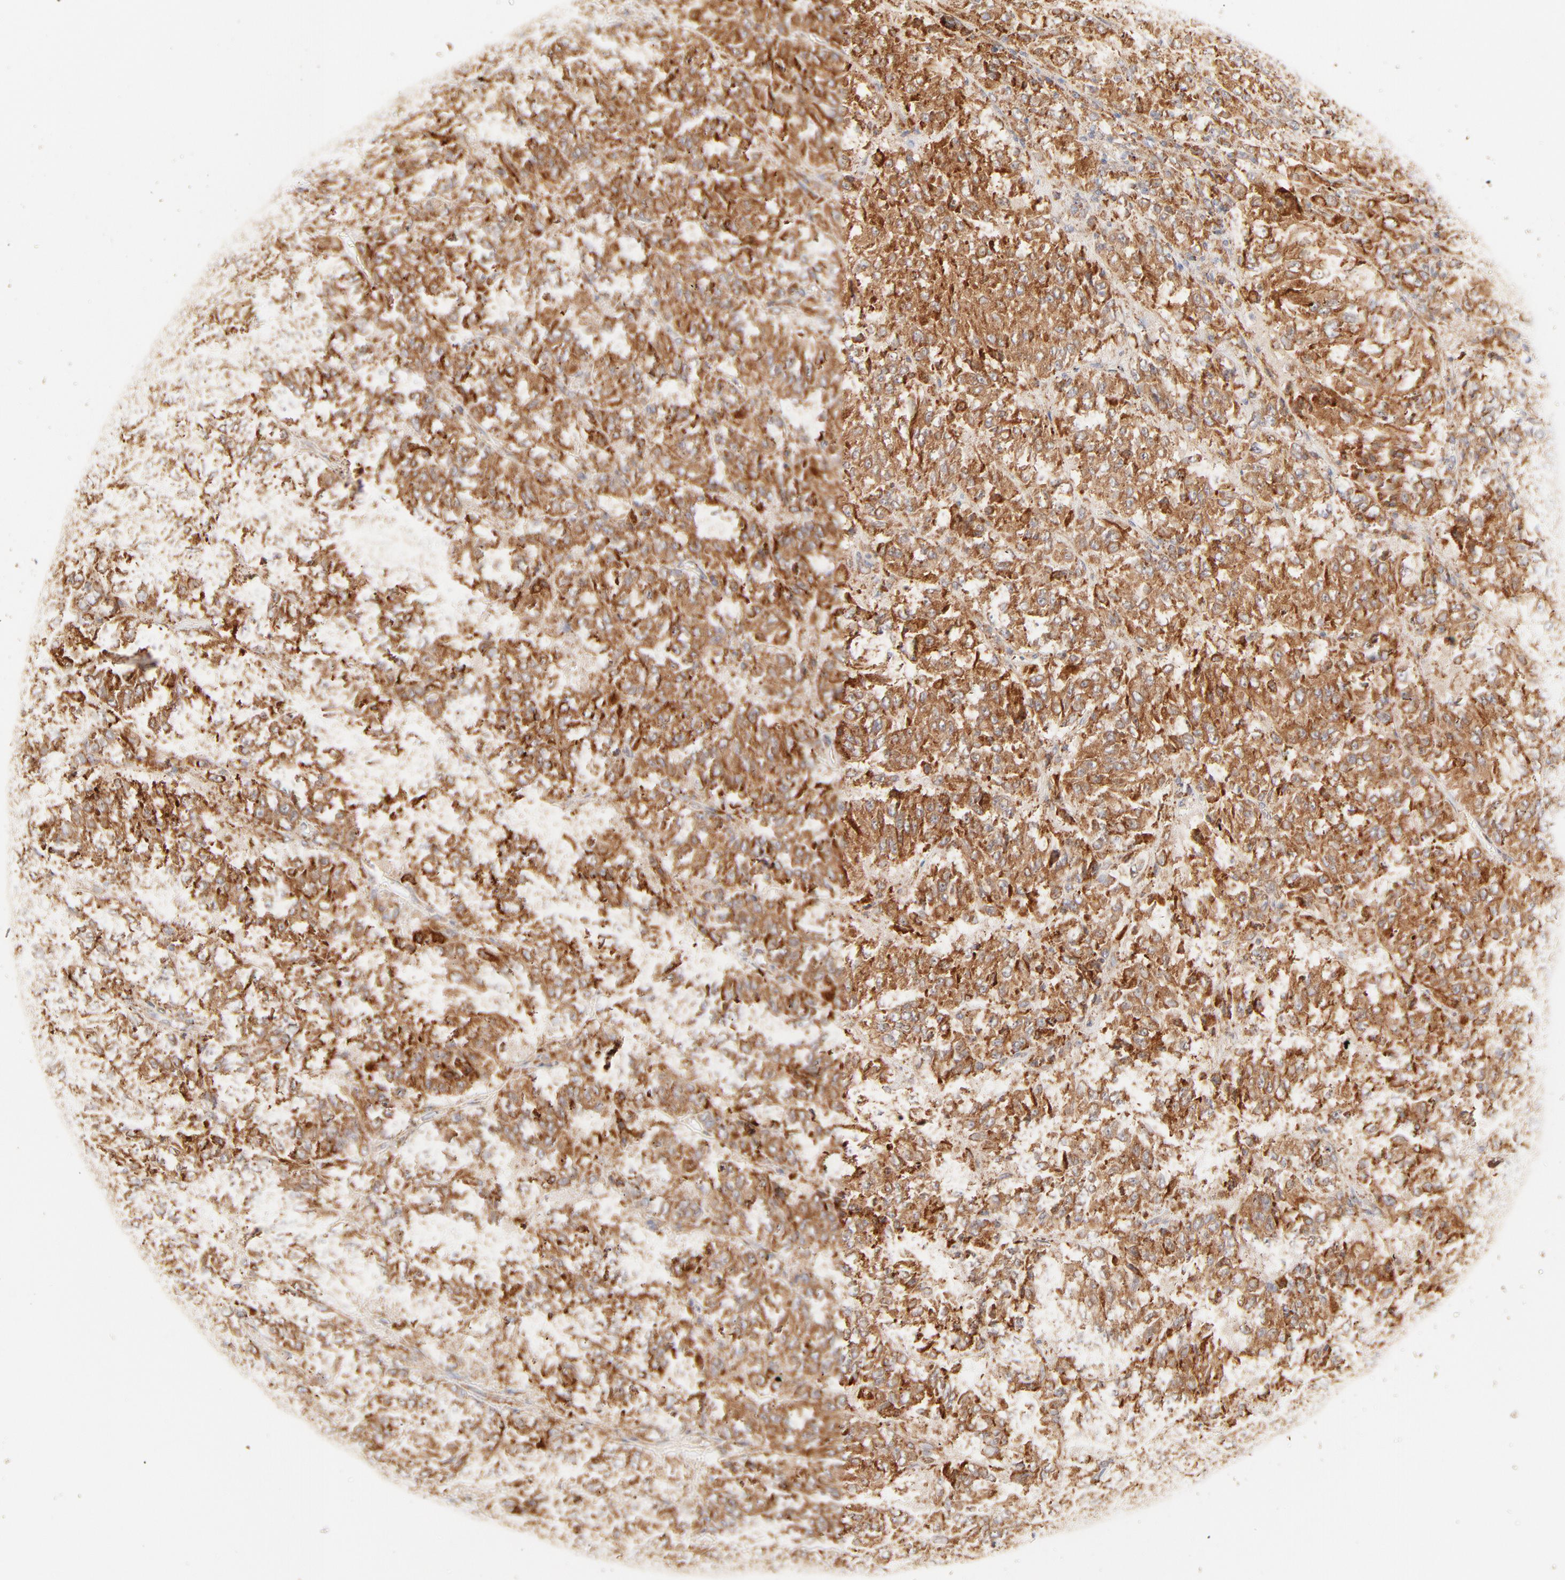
{"staining": {"intensity": "strong", "quantity": ">75%", "location": "cytoplasmic/membranous"}, "tissue": "melanoma", "cell_type": "Tumor cells", "image_type": "cancer", "snomed": [{"axis": "morphology", "description": "Malignant melanoma, Metastatic site"}, {"axis": "topography", "description": "Lung"}], "caption": "DAB immunohistochemical staining of malignant melanoma (metastatic site) shows strong cytoplasmic/membranous protein staining in approximately >75% of tumor cells.", "gene": "PARP12", "patient": {"sex": "male", "age": 64}}